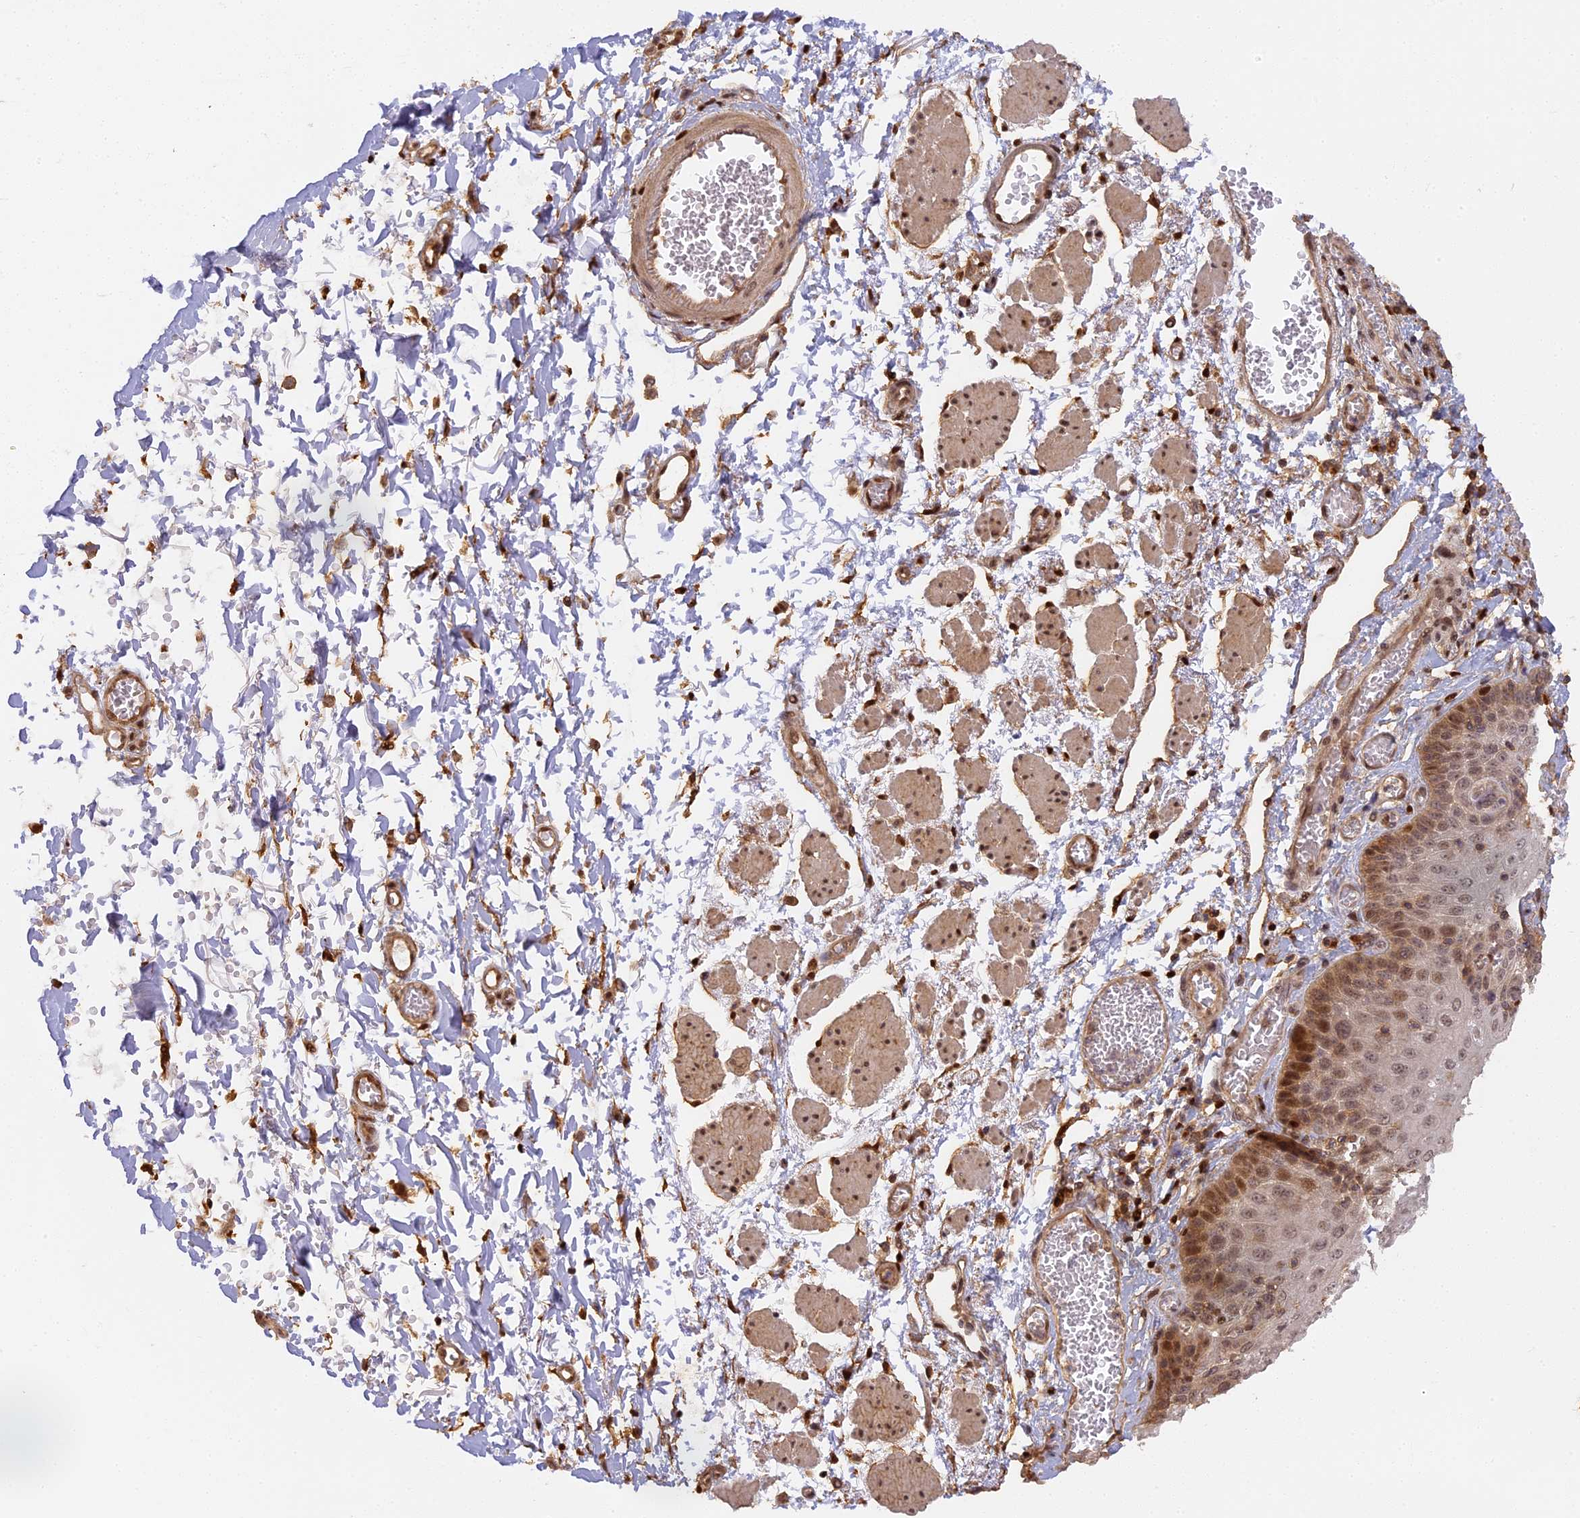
{"staining": {"intensity": "moderate", "quantity": ">75%", "location": "nuclear"}, "tissue": "esophagus", "cell_type": "Squamous epithelial cells", "image_type": "normal", "snomed": [{"axis": "morphology", "description": "Normal tissue, NOS"}, {"axis": "topography", "description": "Esophagus"}], "caption": "Protein expression analysis of benign human esophagus reveals moderate nuclear staining in approximately >75% of squamous epithelial cells.", "gene": "MYBL2", "patient": {"sex": "male", "age": 81}}